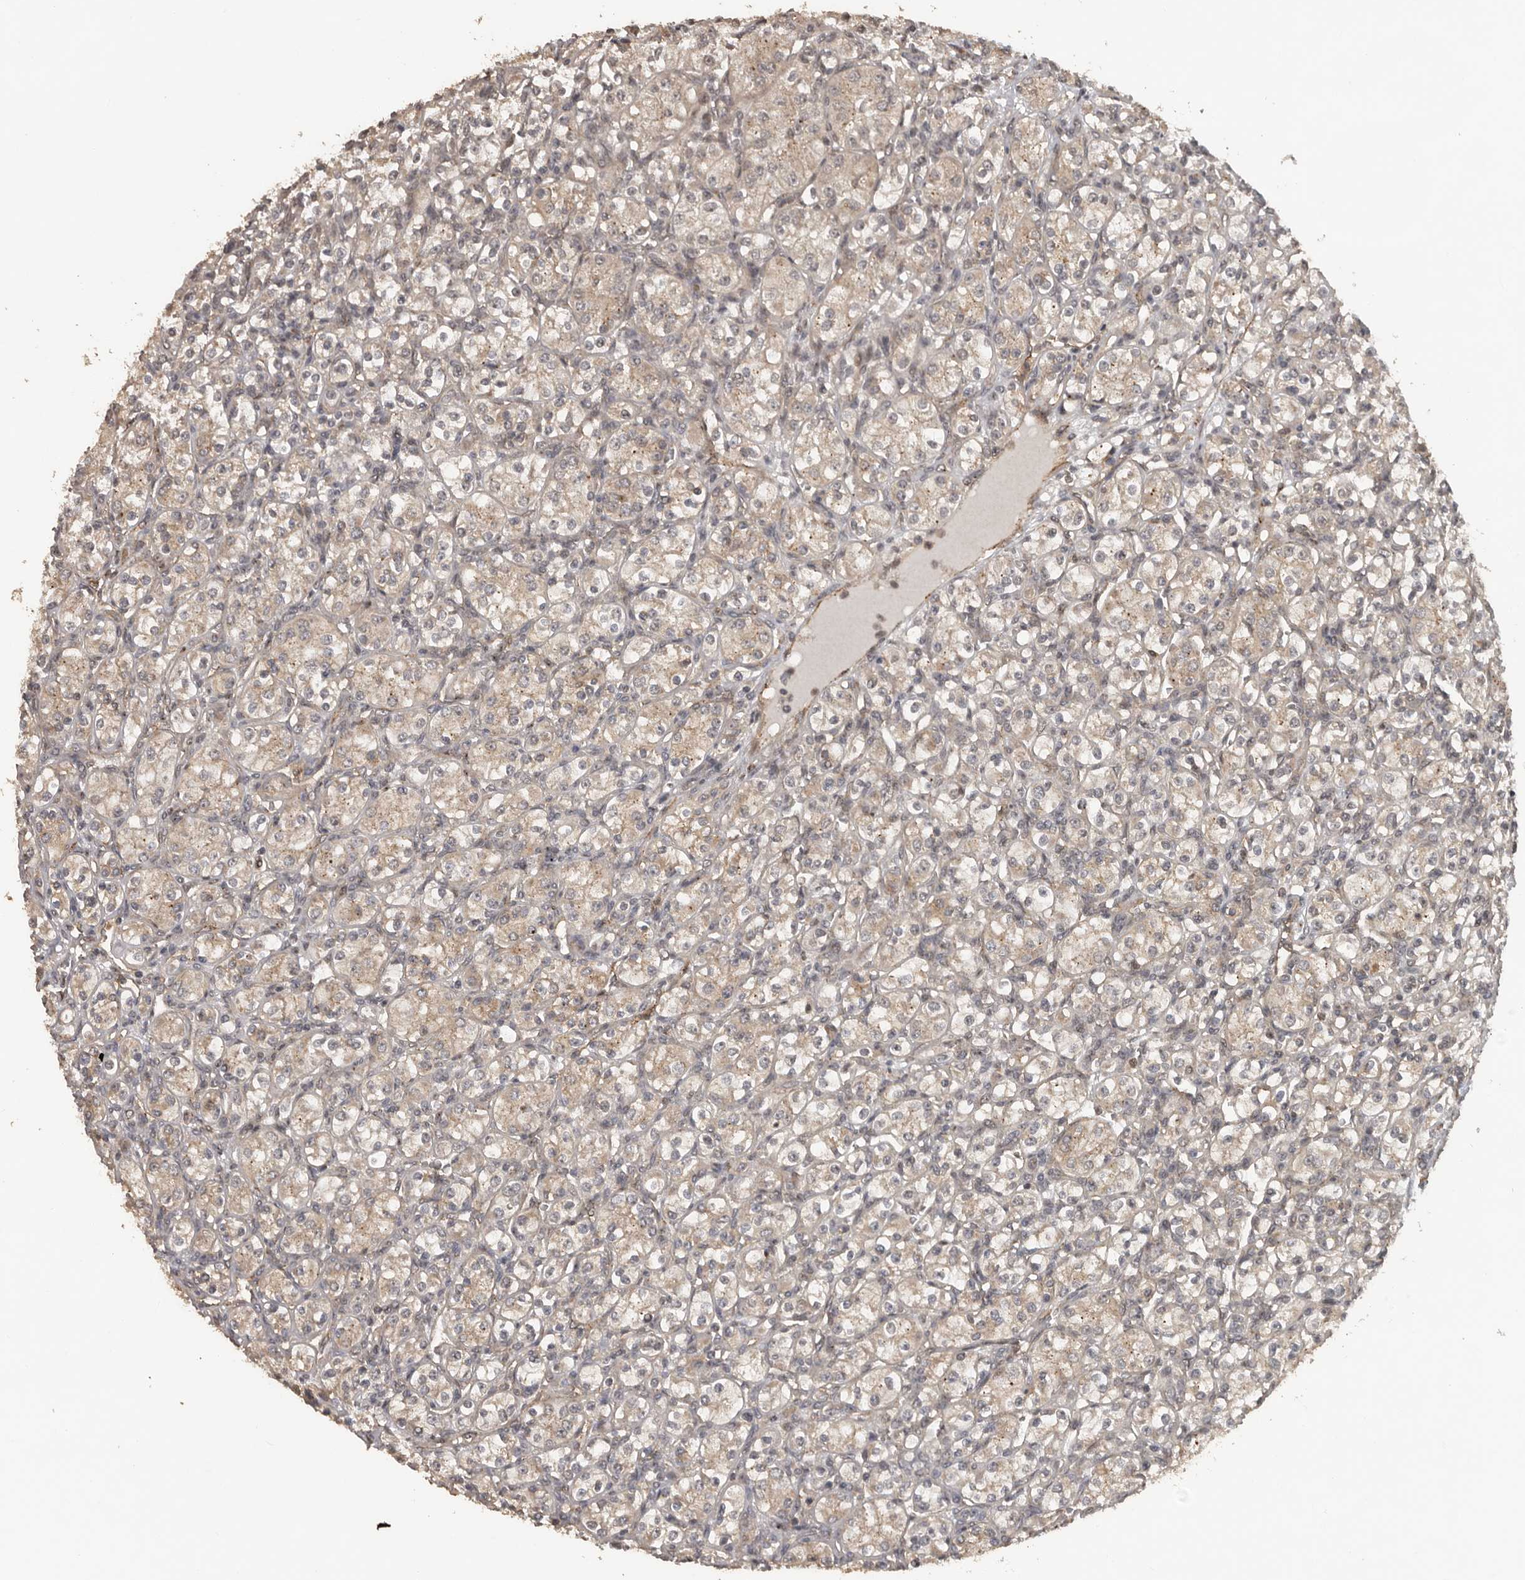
{"staining": {"intensity": "weak", "quantity": "25%-75%", "location": "cytoplasmic/membranous"}, "tissue": "renal cancer", "cell_type": "Tumor cells", "image_type": "cancer", "snomed": [{"axis": "morphology", "description": "Adenocarcinoma, NOS"}, {"axis": "topography", "description": "Kidney"}], "caption": "Renal cancer was stained to show a protein in brown. There is low levels of weak cytoplasmic/membranous positivity in approximately 25%-75% of tumor cells.", "gene": "CEP350", "patient": {"sex": "male", "age": 77}}